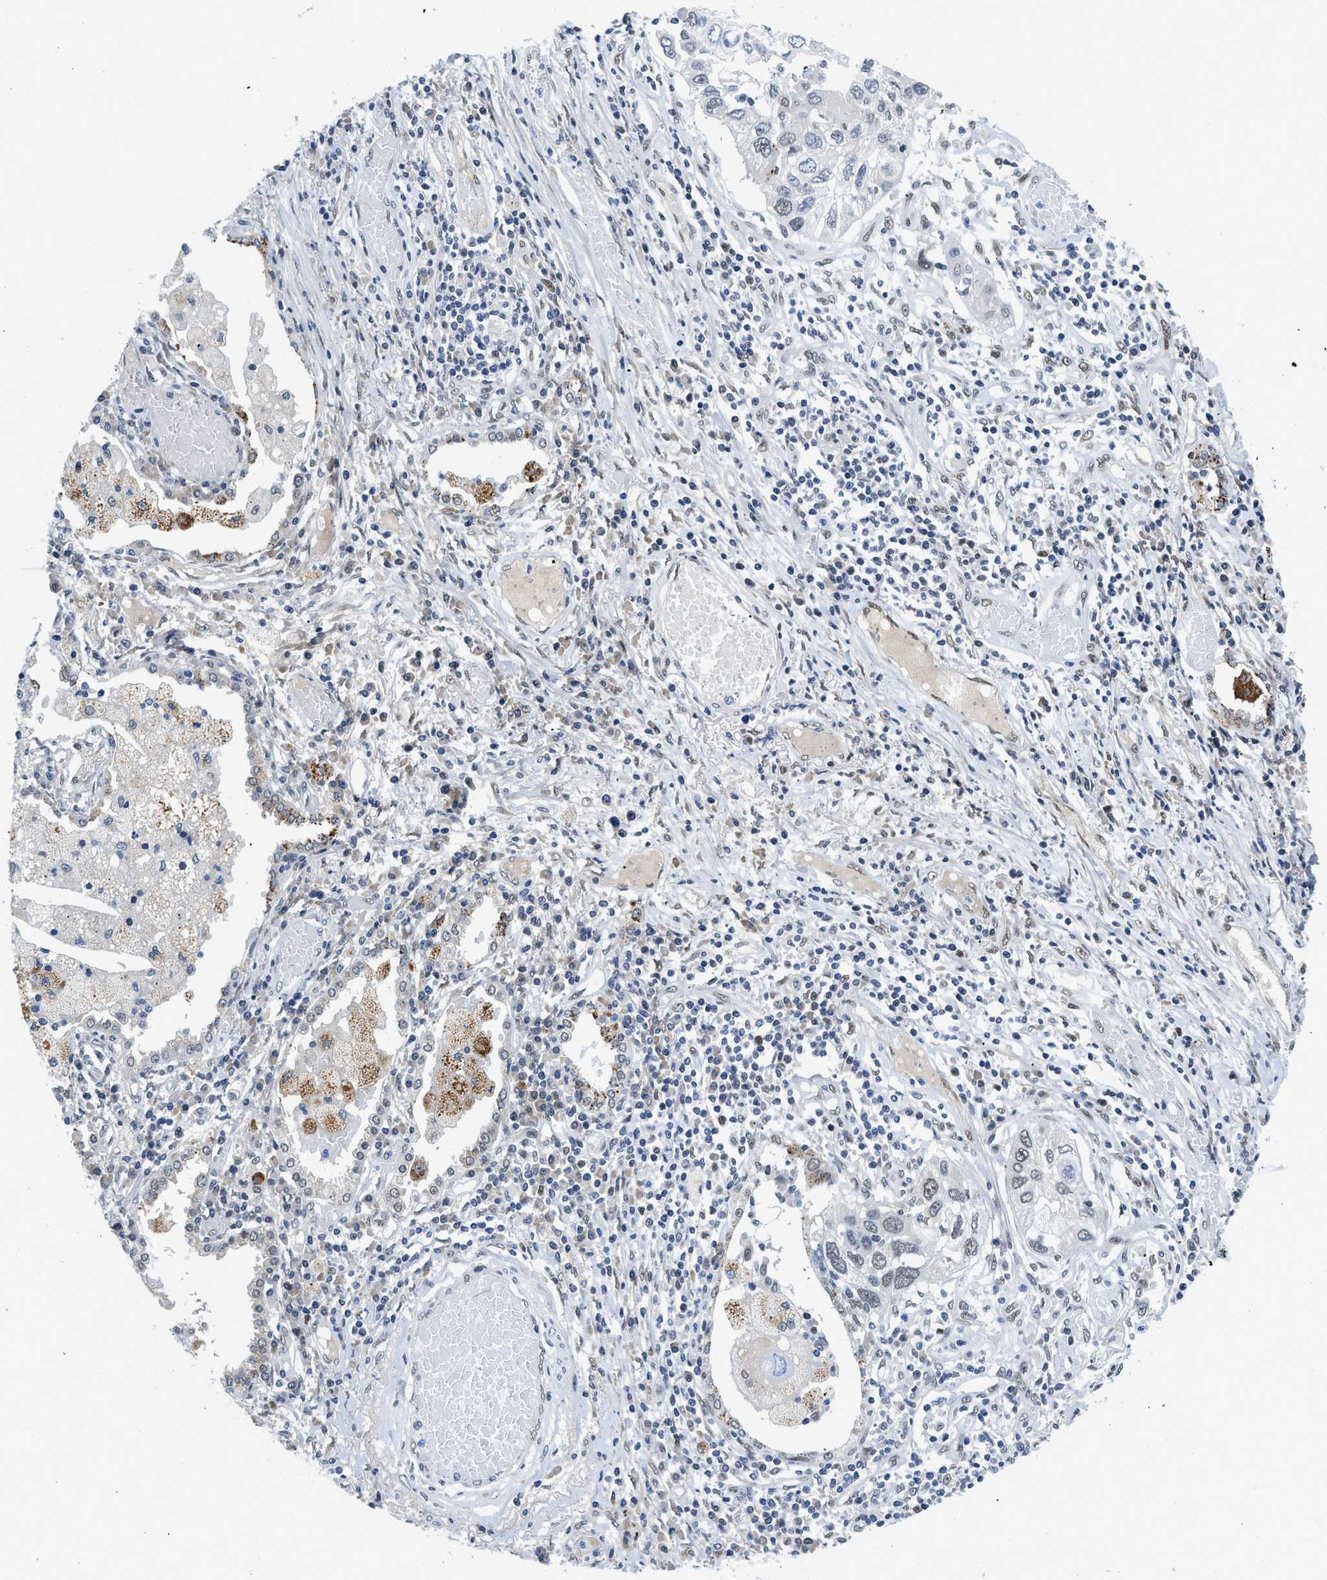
{"staining": {"intensity": "weak", "quantity": "<25%", "location": "nuclear"}, "tissue": "lung cancer", "cell_type": "Tumor cells", "image_type": "cancer", "snomed": [{"axis": "morphology", "description": "Squamous cell carcinoma, NOS"}, {"axis": "topography", "description": "Lung"}], "caption": "Immunohistochemical staining of lung squamous cell carcinoma reveals no significant expression in tumor cells. Nuclei are stained in blue.", "gene": "SMARCAD1", "patient": {"sex": "male", "age": 71}}